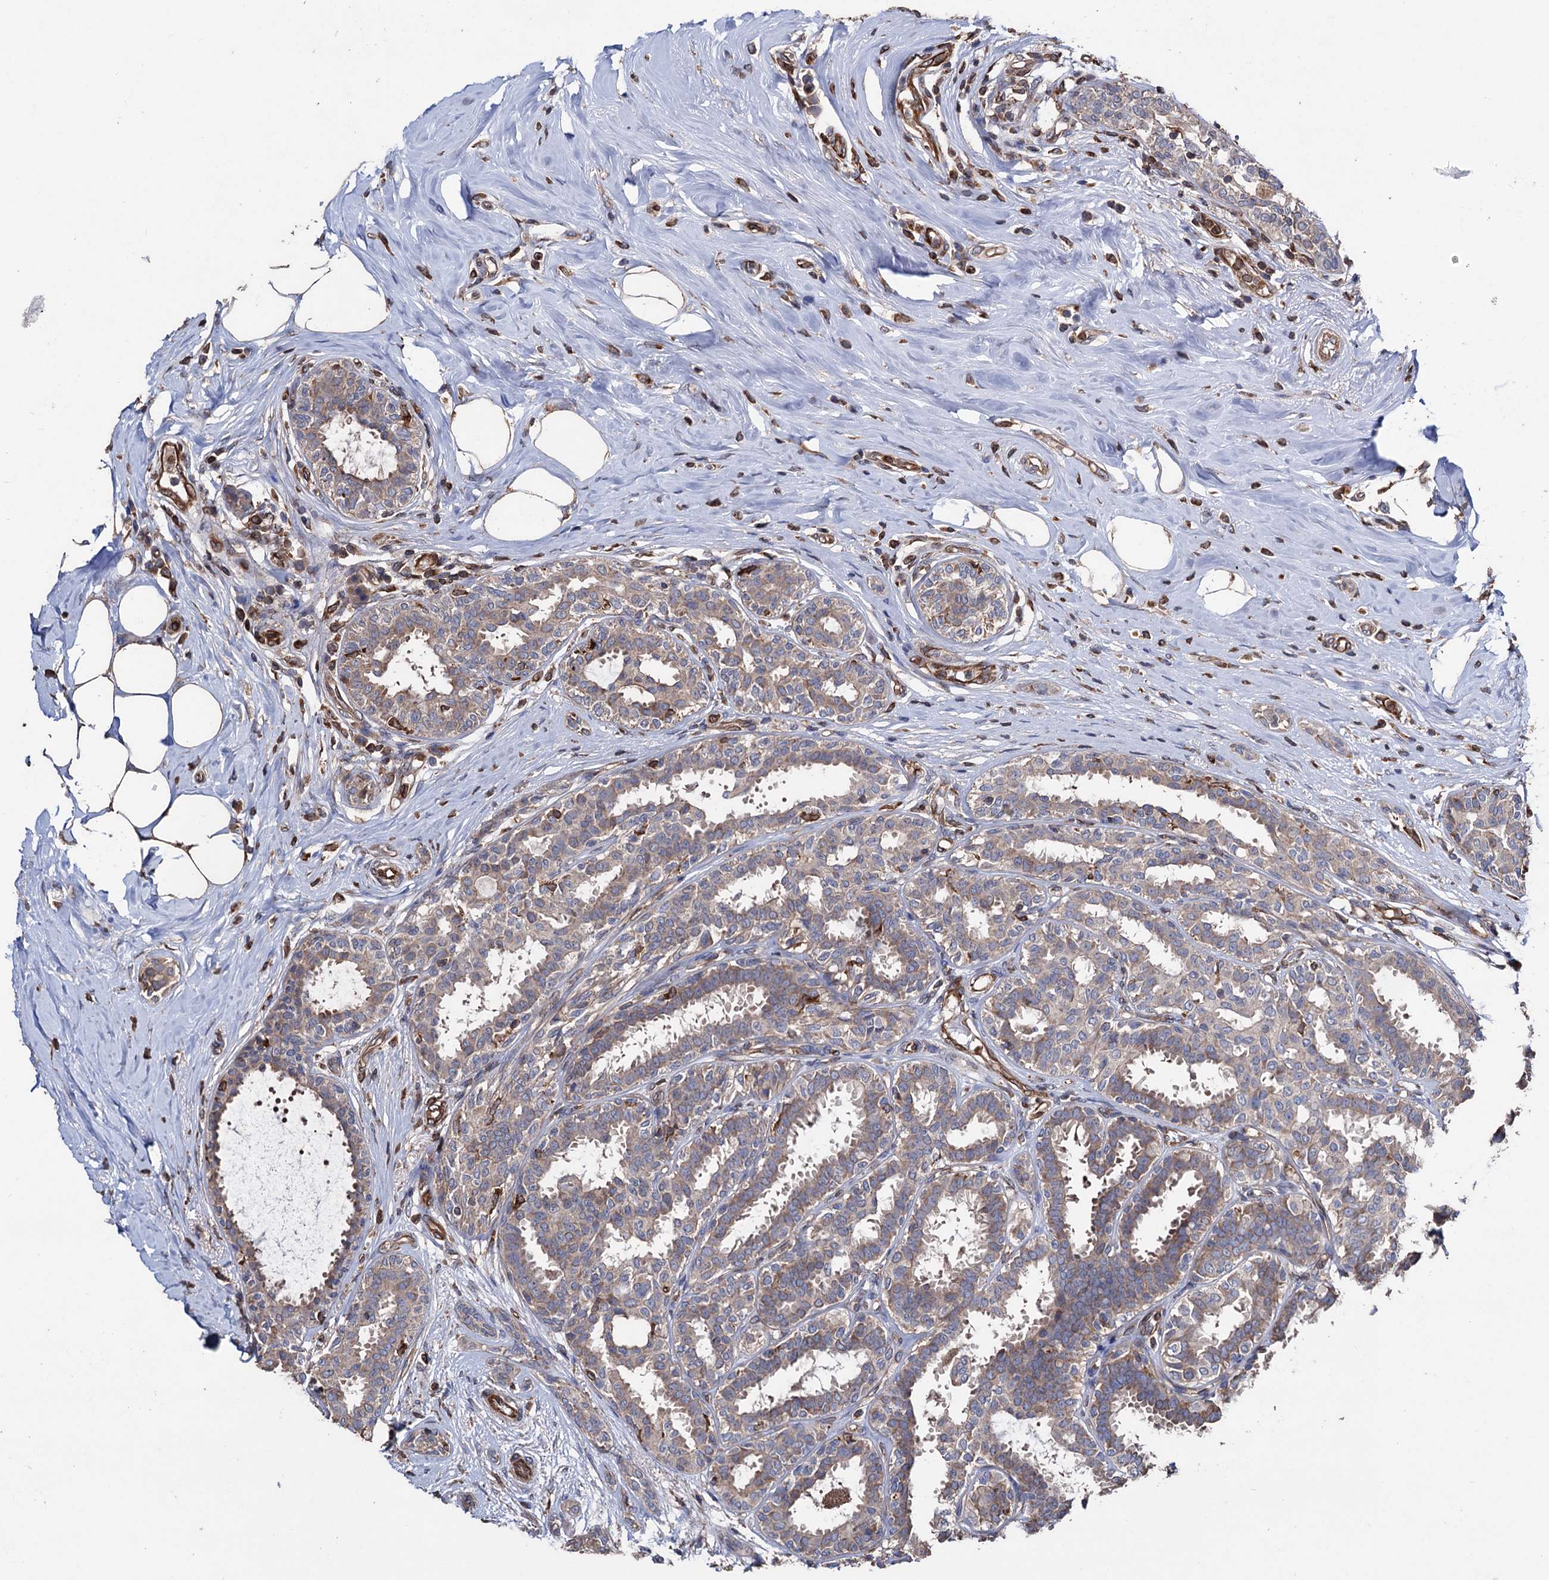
{"staining": {"intensity": "weak", "quantity": "25%-75%", "location": "cytoplasmic/membranous"}, "tissue": "breast cancer", "cell_type": "Tumor cells", "image_type": "cancer", "snomed": [{"axis": "morphology", "description": "Lobular carcinoma"}, {"axis": "topography", "description": "Breast"}], "caption": "About 25%-75% of tumor cells in human lobular carcinoma (breast) demonstrate weak cytoplasmic/membranous protein positivity as visualized by brown immunohistochemical staining.", "gene": "STING1", "patient": {"sex": "female", "age": 51}}